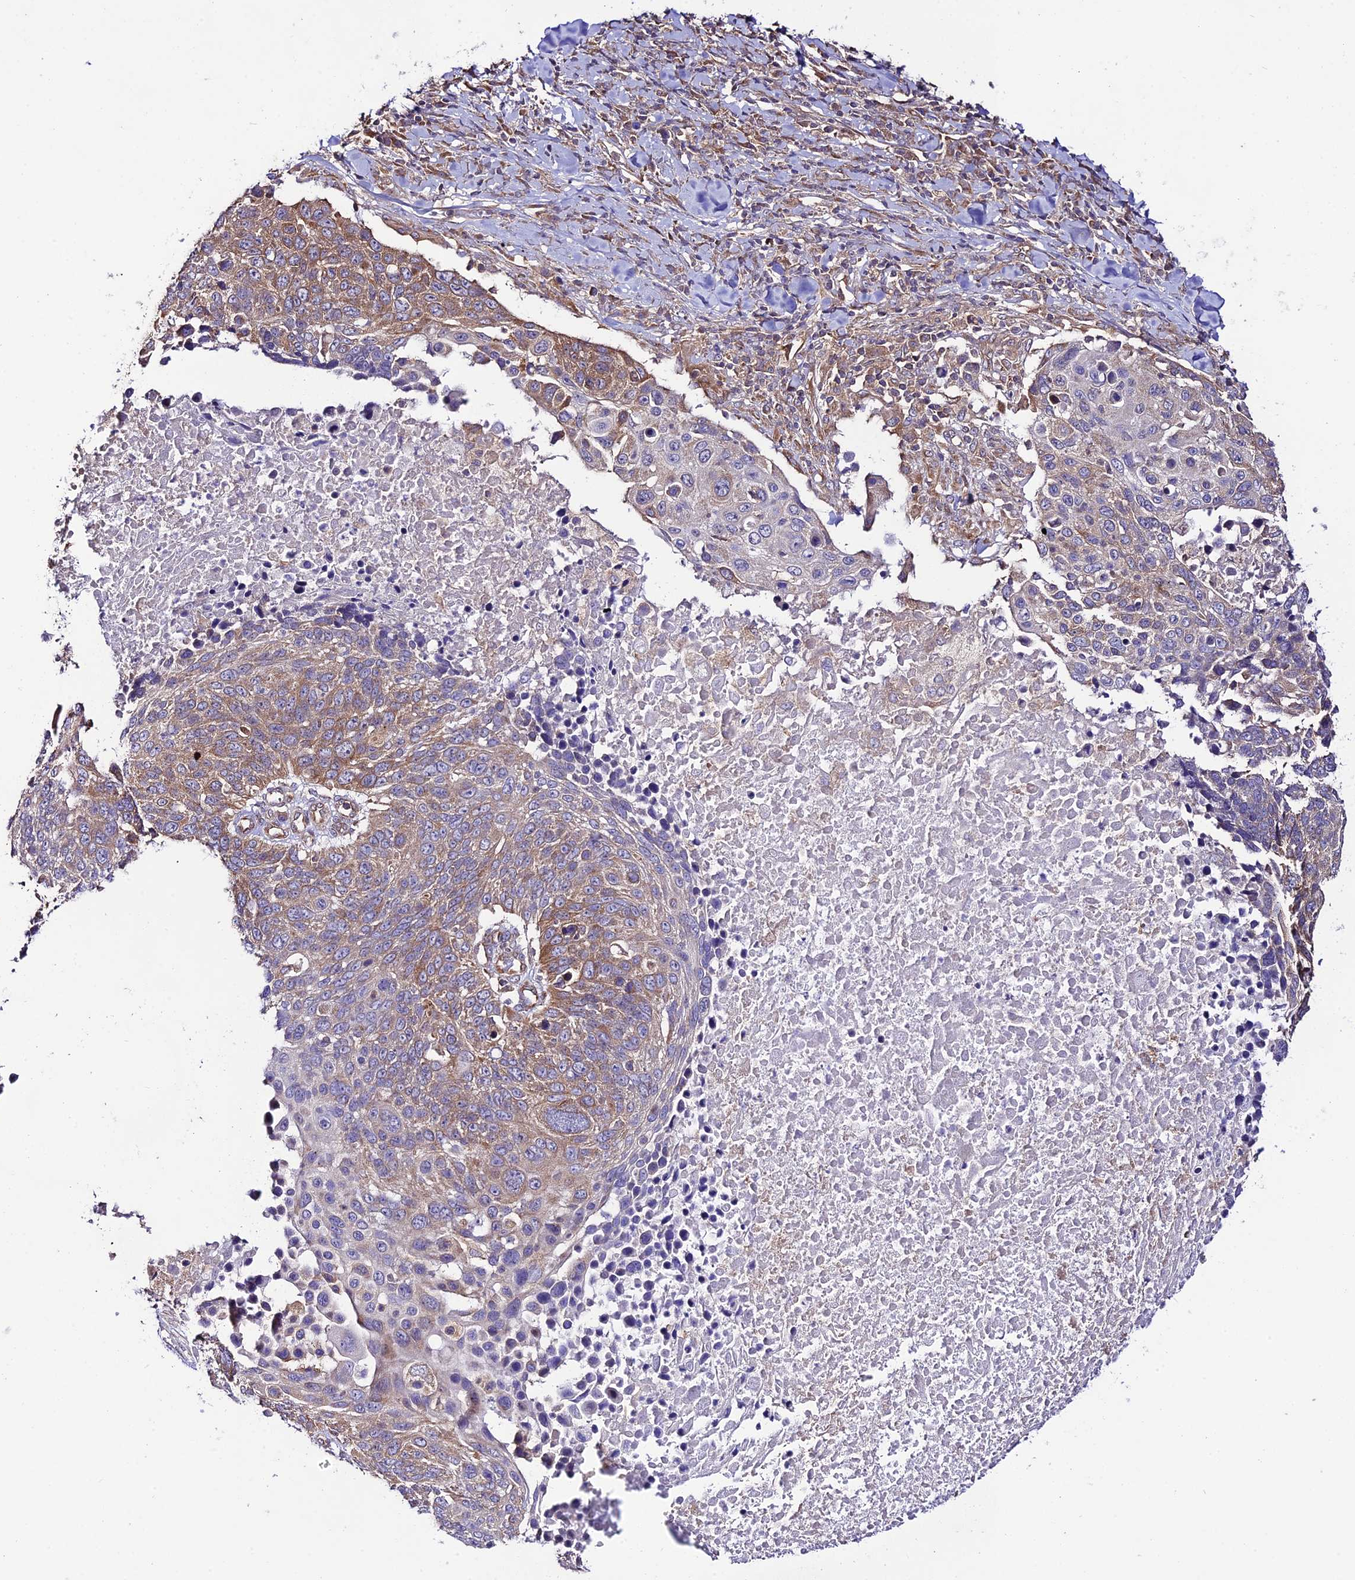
{"staining": {"intensity": "moderate", "quantity": ">75%", "location": "cytoplasmic/membranous"}, "tissue": "lung cancer", "cell_type": "Tumor cells", "image_type": "cancer", "snomed": [{"axis": "morphology", "description": "Normal tissue, NOS"}, {"axis": "morphology", "description": "Squamous cell carcinoma, NOS"}, {"axis": "topography", "description": "Lymph node"}, {"axis": "topography", "description": "Lung"}], "caption": "Protein positivity by immunohistochemistry (IHC) exhibits moderate cytoplasmic/membranous staining in about >75% of tumor cells in lung cancer. (DAB IHC, brown staining for protein, blue staining for nuclei).", "gene": "TMEM259", "patient": {"sex": "male", "age": 66}}